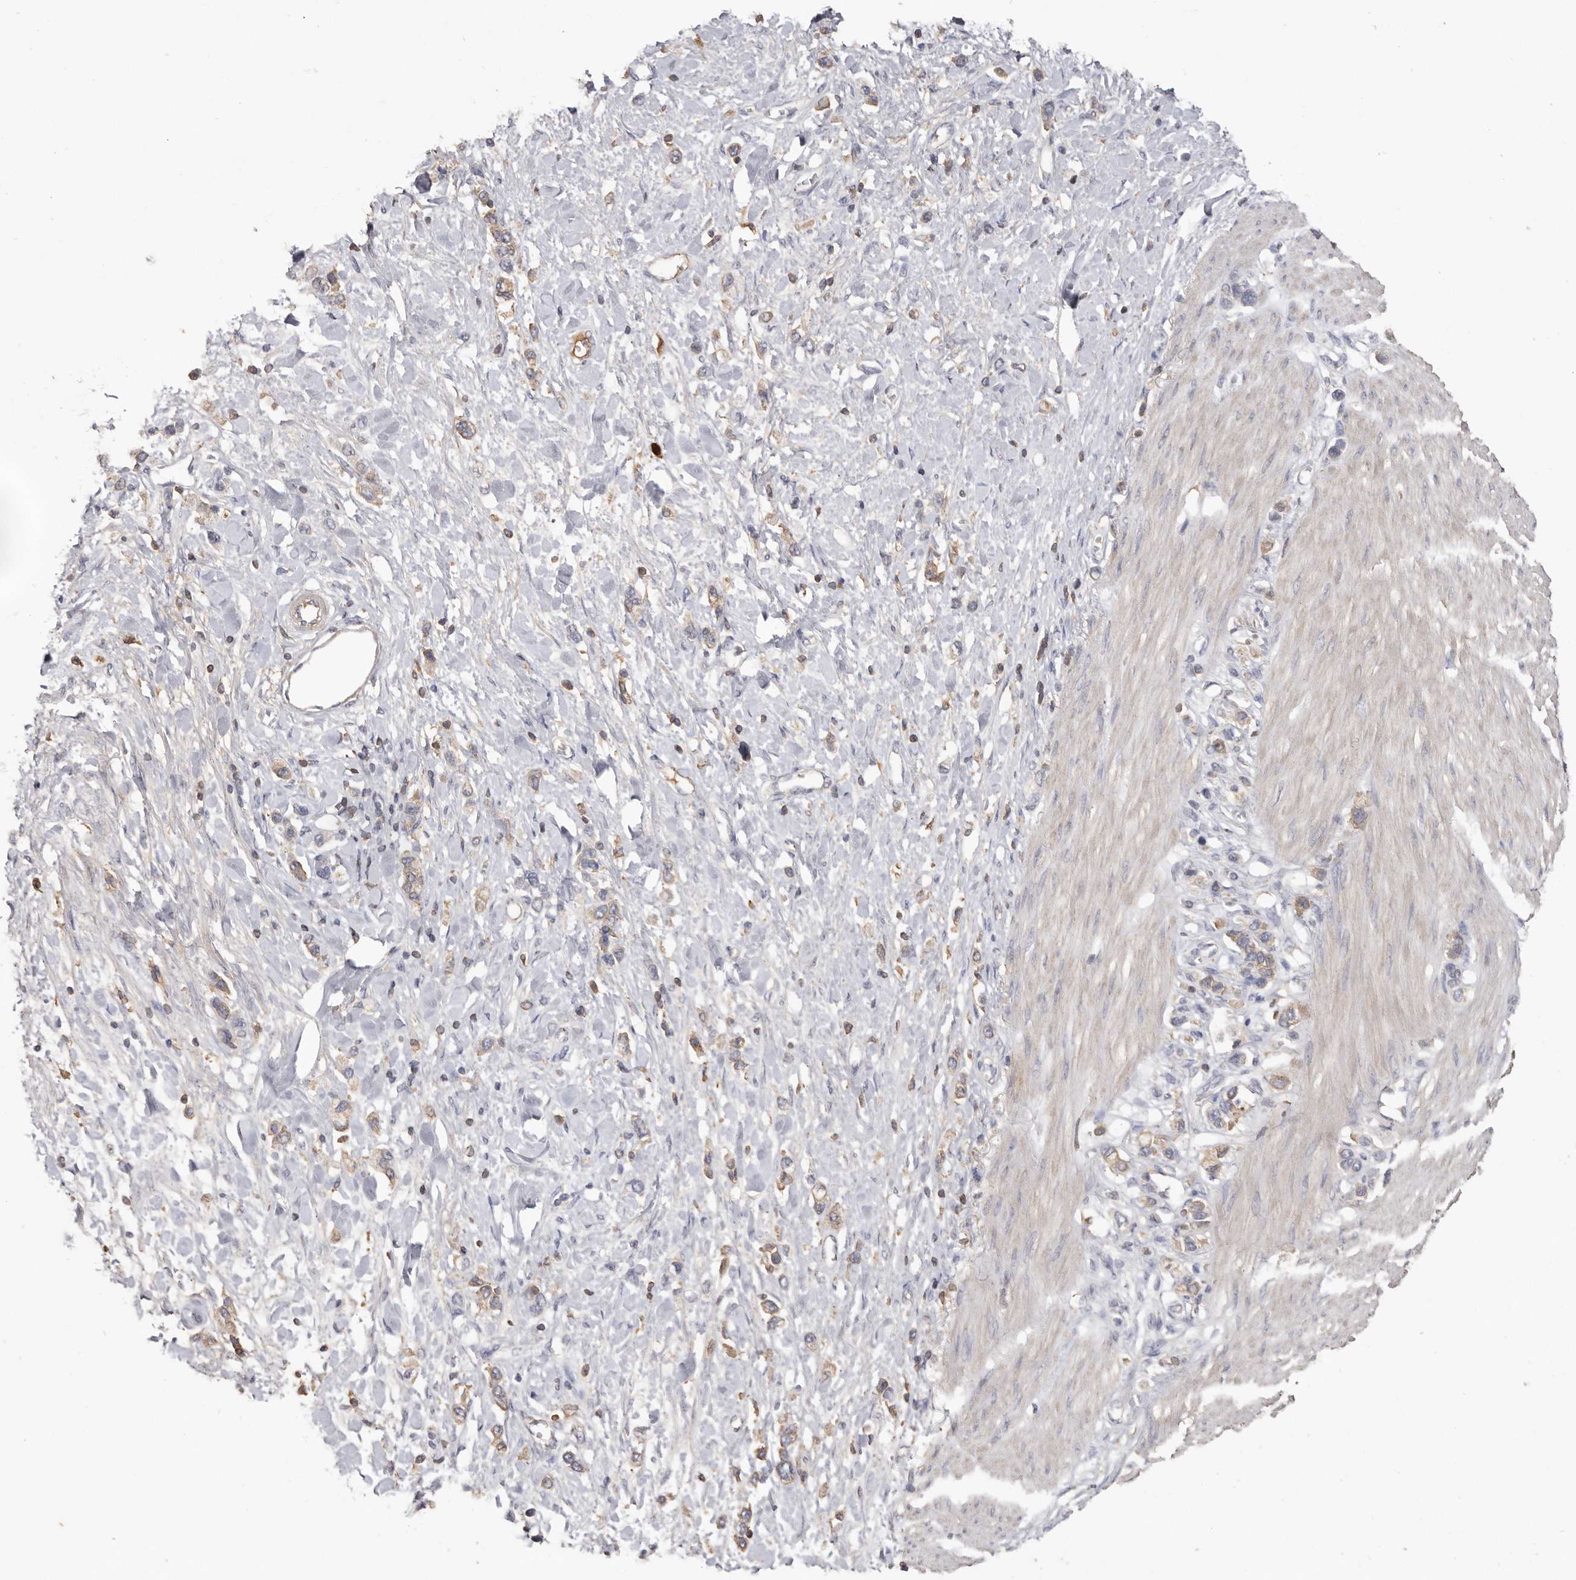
{"staining": {"intensity": "weak", "quantity": ">75%", "location": "cytoplasmic/membranous"}, "tissue": "stomach cancer", "cell_type": "Tumor cells", "image_type": "cancer", "snomed": [{"axis": "morphology", "description": "Adenocarcinoma, NOS"}, {"axis": "topography", "description": "Stomach"}], "caption": "IHC (DAB (3,3'-diaminobenzidine)) staining of human stomach cancer (adenocarcinoma) reveals weak cytoplasmic/membranous protein staining in approximately >75% of tumor cells.", "gene": "HCAR2", "patient": {"sex": "female", "age": 65}}